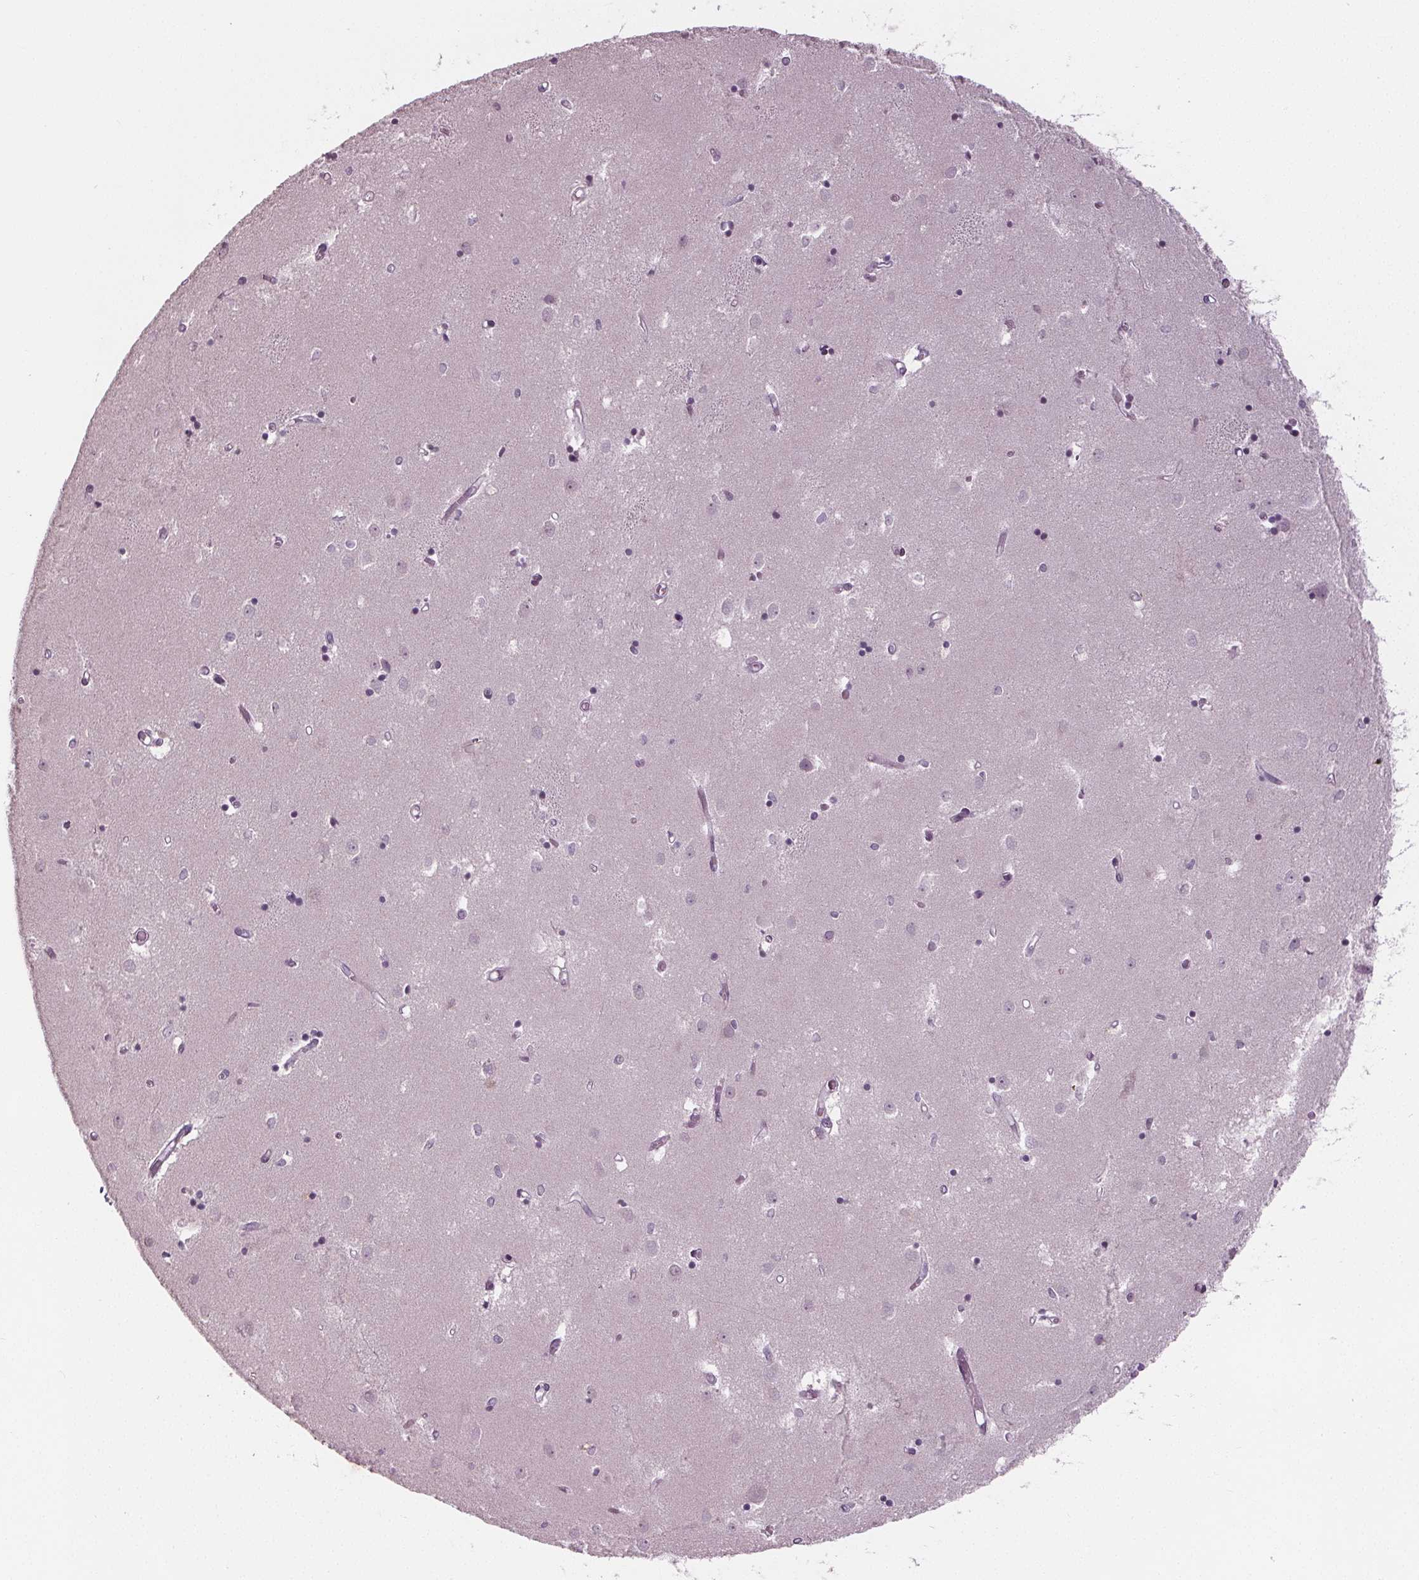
{"staining": {"intensity": "negative", "quantity": "none", "location": "none"}, "tissue": "caudate", "cell_type": "Glial cells", "image_type": "normal", "snomed": [{"axis": "morphology", "description": "Normal tissue, NOS"}, {"axis": "topography", "description": "Lateral ventricle wall"}], "caption": "There is no significant expression in glial cells of caudate. The staining is performed using DAB brown chromogen with nuclei counter-stained in using hematoxylin.", "gene": "CXCL16", "patient": {"sex": "male", "age": 54}}